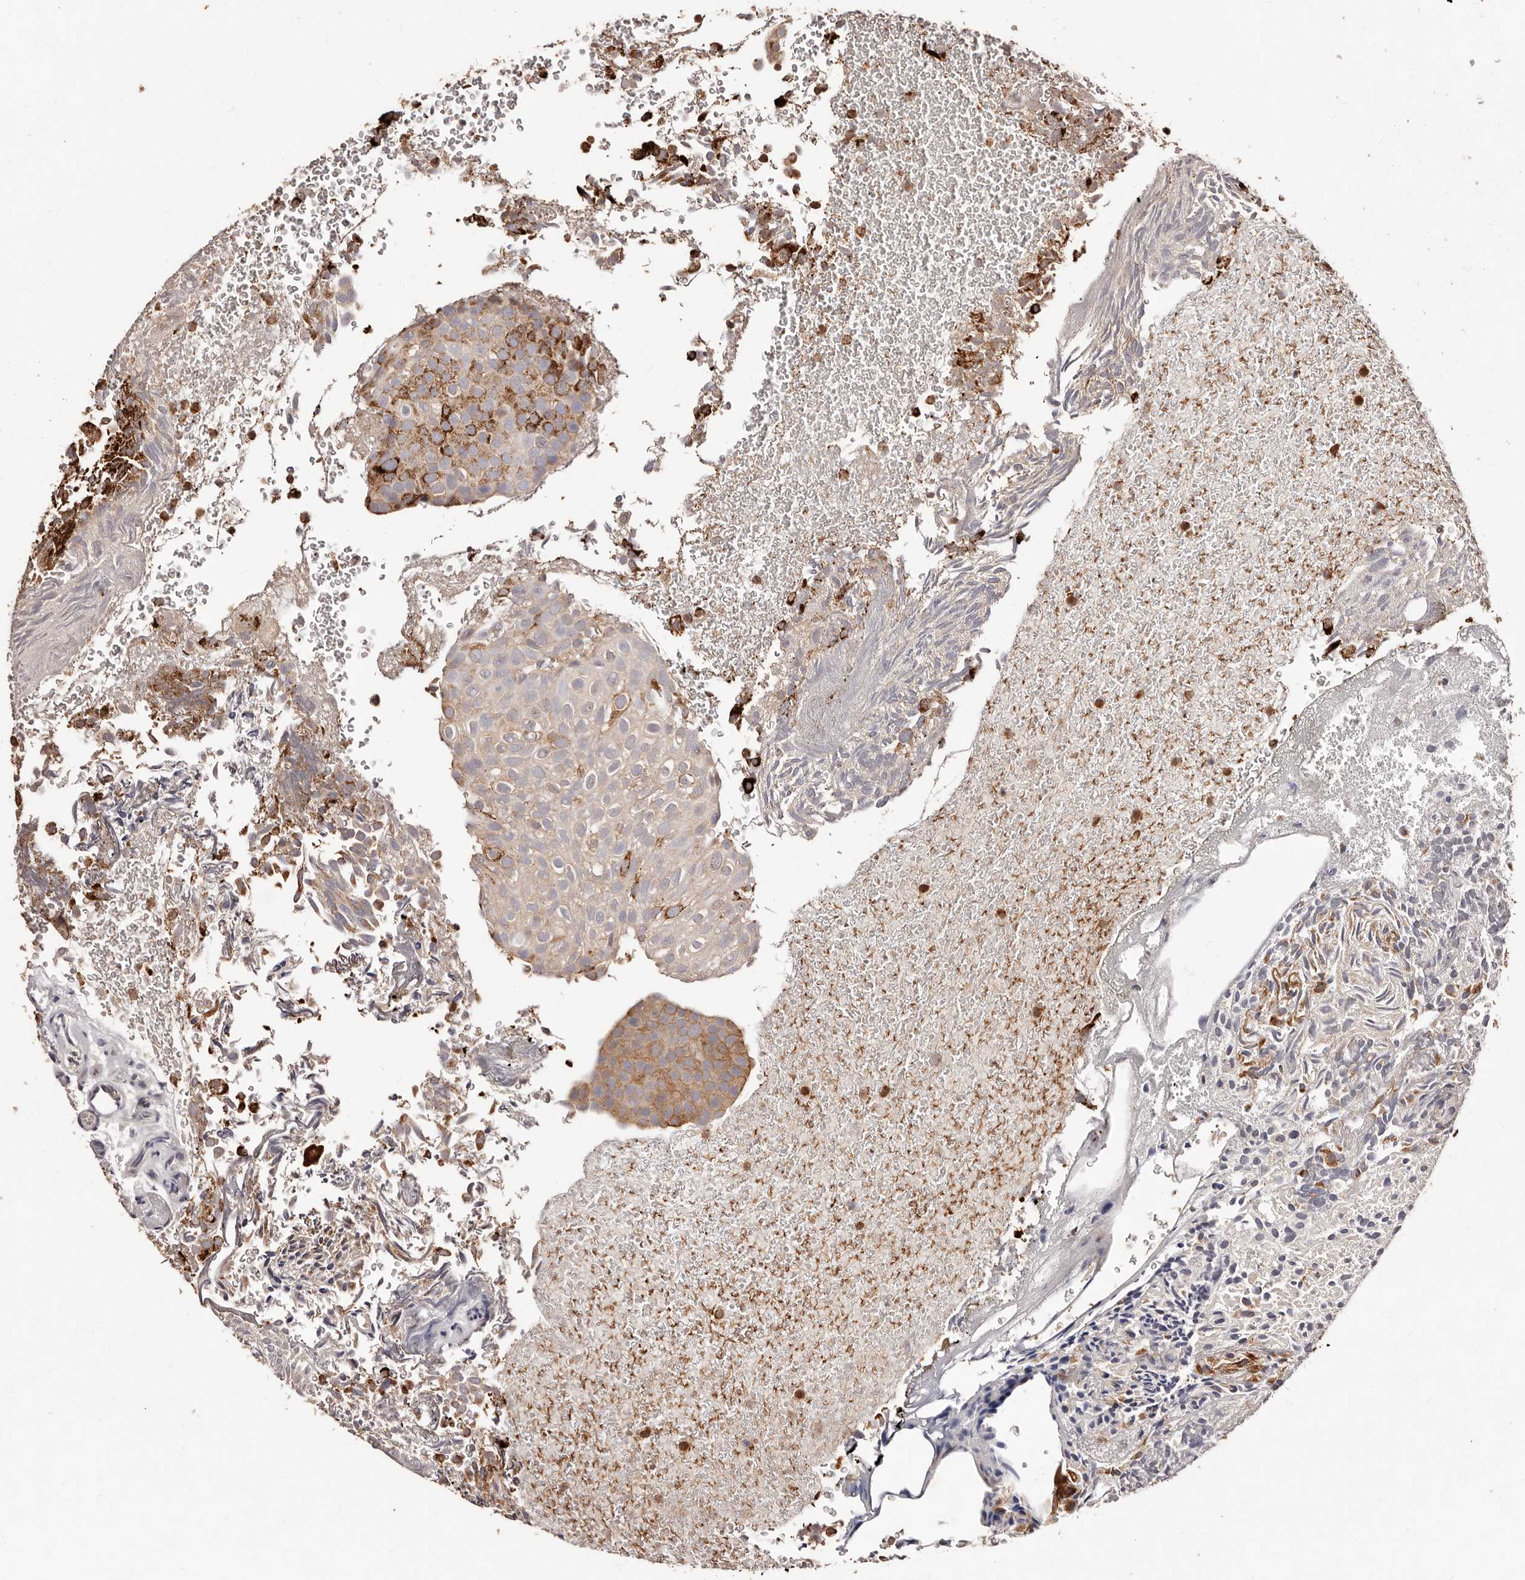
{"staining": {"intensity": "strong", "quantity": "25%-75%", "location": "cytoplasmic/membranous"}, "tissue": "urothelial cancer", "cell_type": "Tumor cells", "image_type": "cancer", "snomed": [{"axis": "morphology", "description": "Urothelial carcinoma, Low grade"}, {"axis": "topography", "description": "Urinary bladder"}], "caption": "Brown immunohistochemical staining in human urothelial carcinoma (low-grade) shows strong cytoplasmic/membranous expression in about 25%-75% of tumor cells.", "gene": "CCL14", "patient": {"sex": "male", "age": 78}}